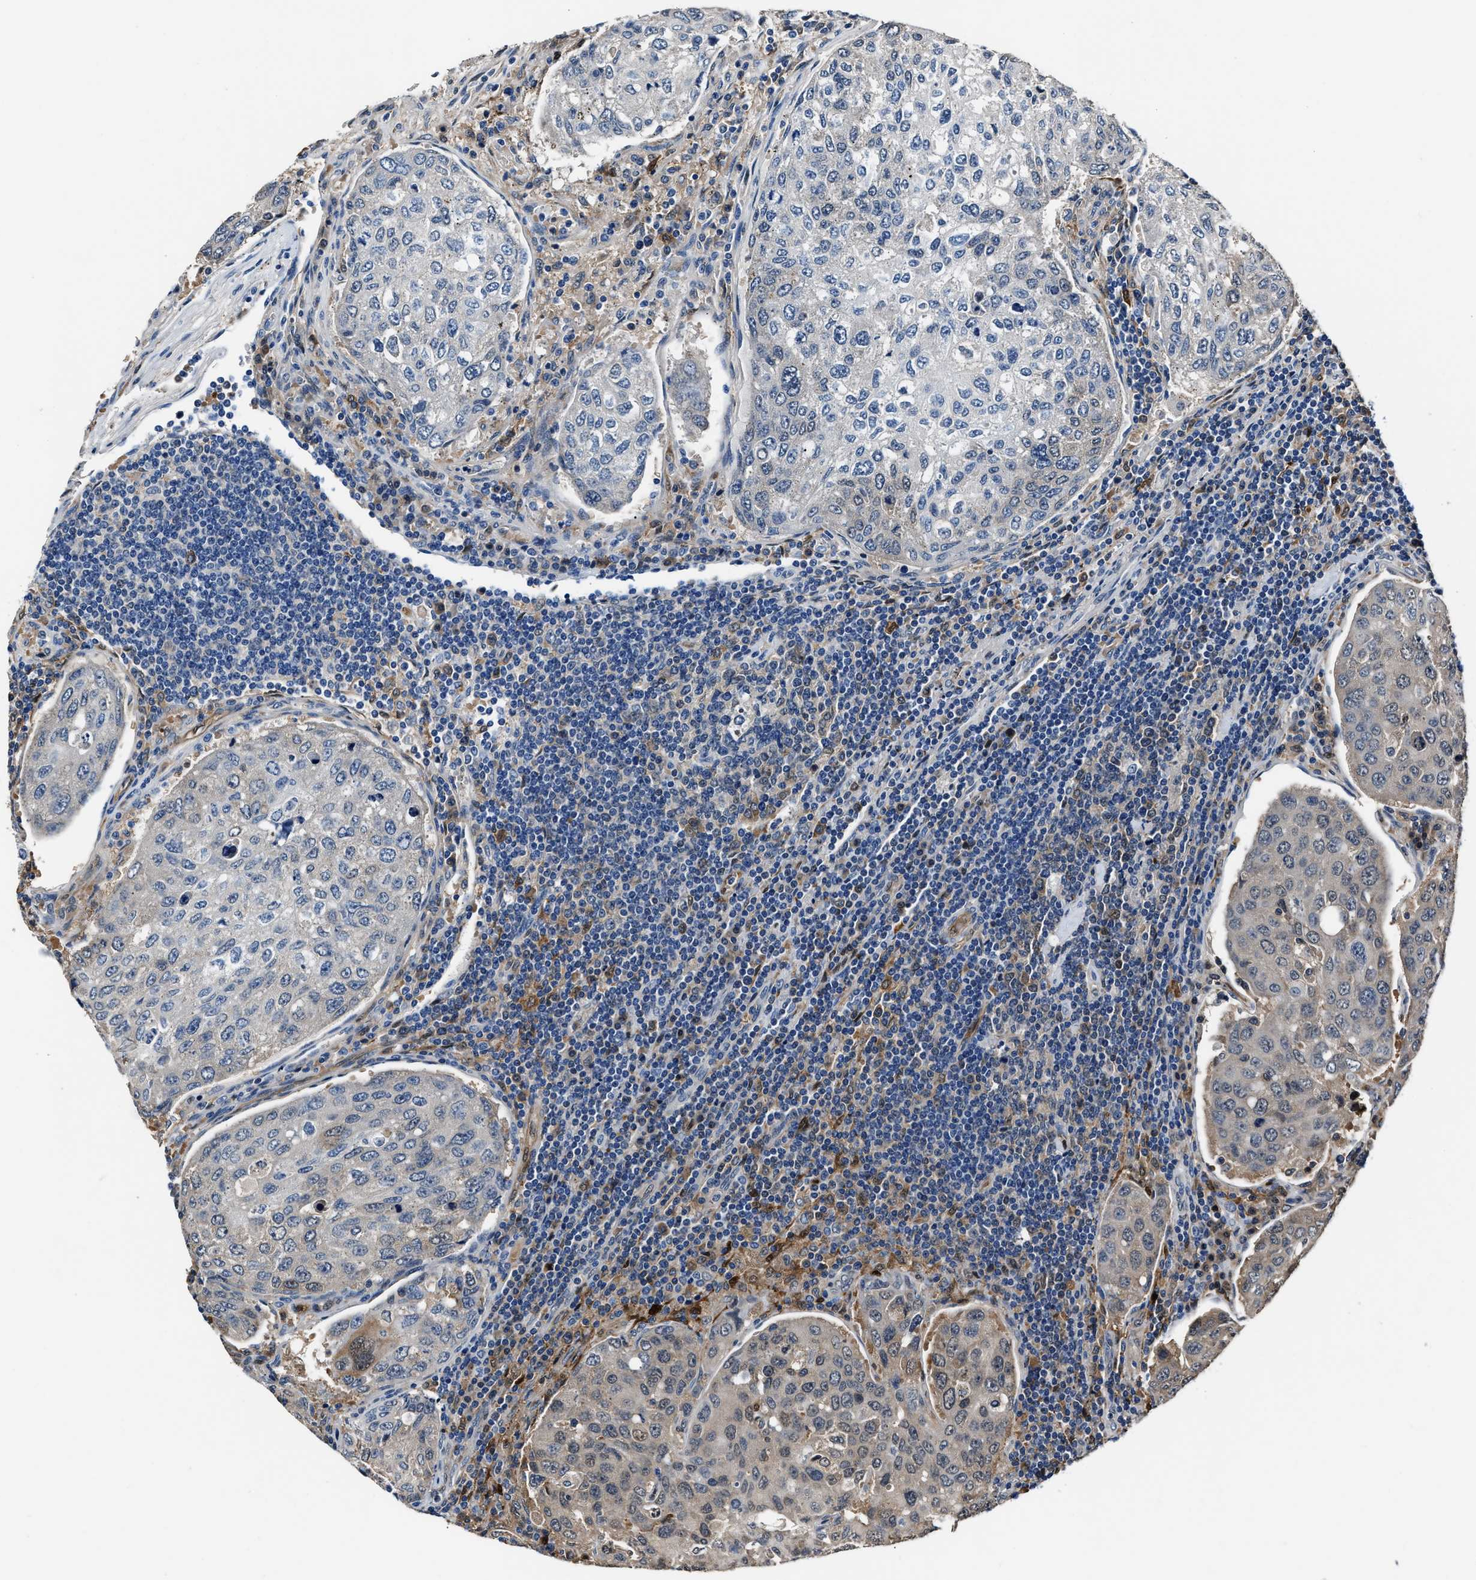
{"staining": {"intensity": "negative", "quantity": "none", "location": "none"}, "tissue": "urothelial cancer", "cell_type": "Tumor cells", "image_type": "cancer", "snomed": [{"axis": "morphology", "description": "Urothelial carcinoma, High grade"}, {"axis": "topography", "description": "Lymph node"}, {"axis": "topography", "description": "Urinary bladder"}], "caption": "Immunohistochemistry of human high-grade urothelial carcinoma reveals no expression in tumor cells.", "gene": "PPA1", "patient": {"sex": "male", "age": 51}}